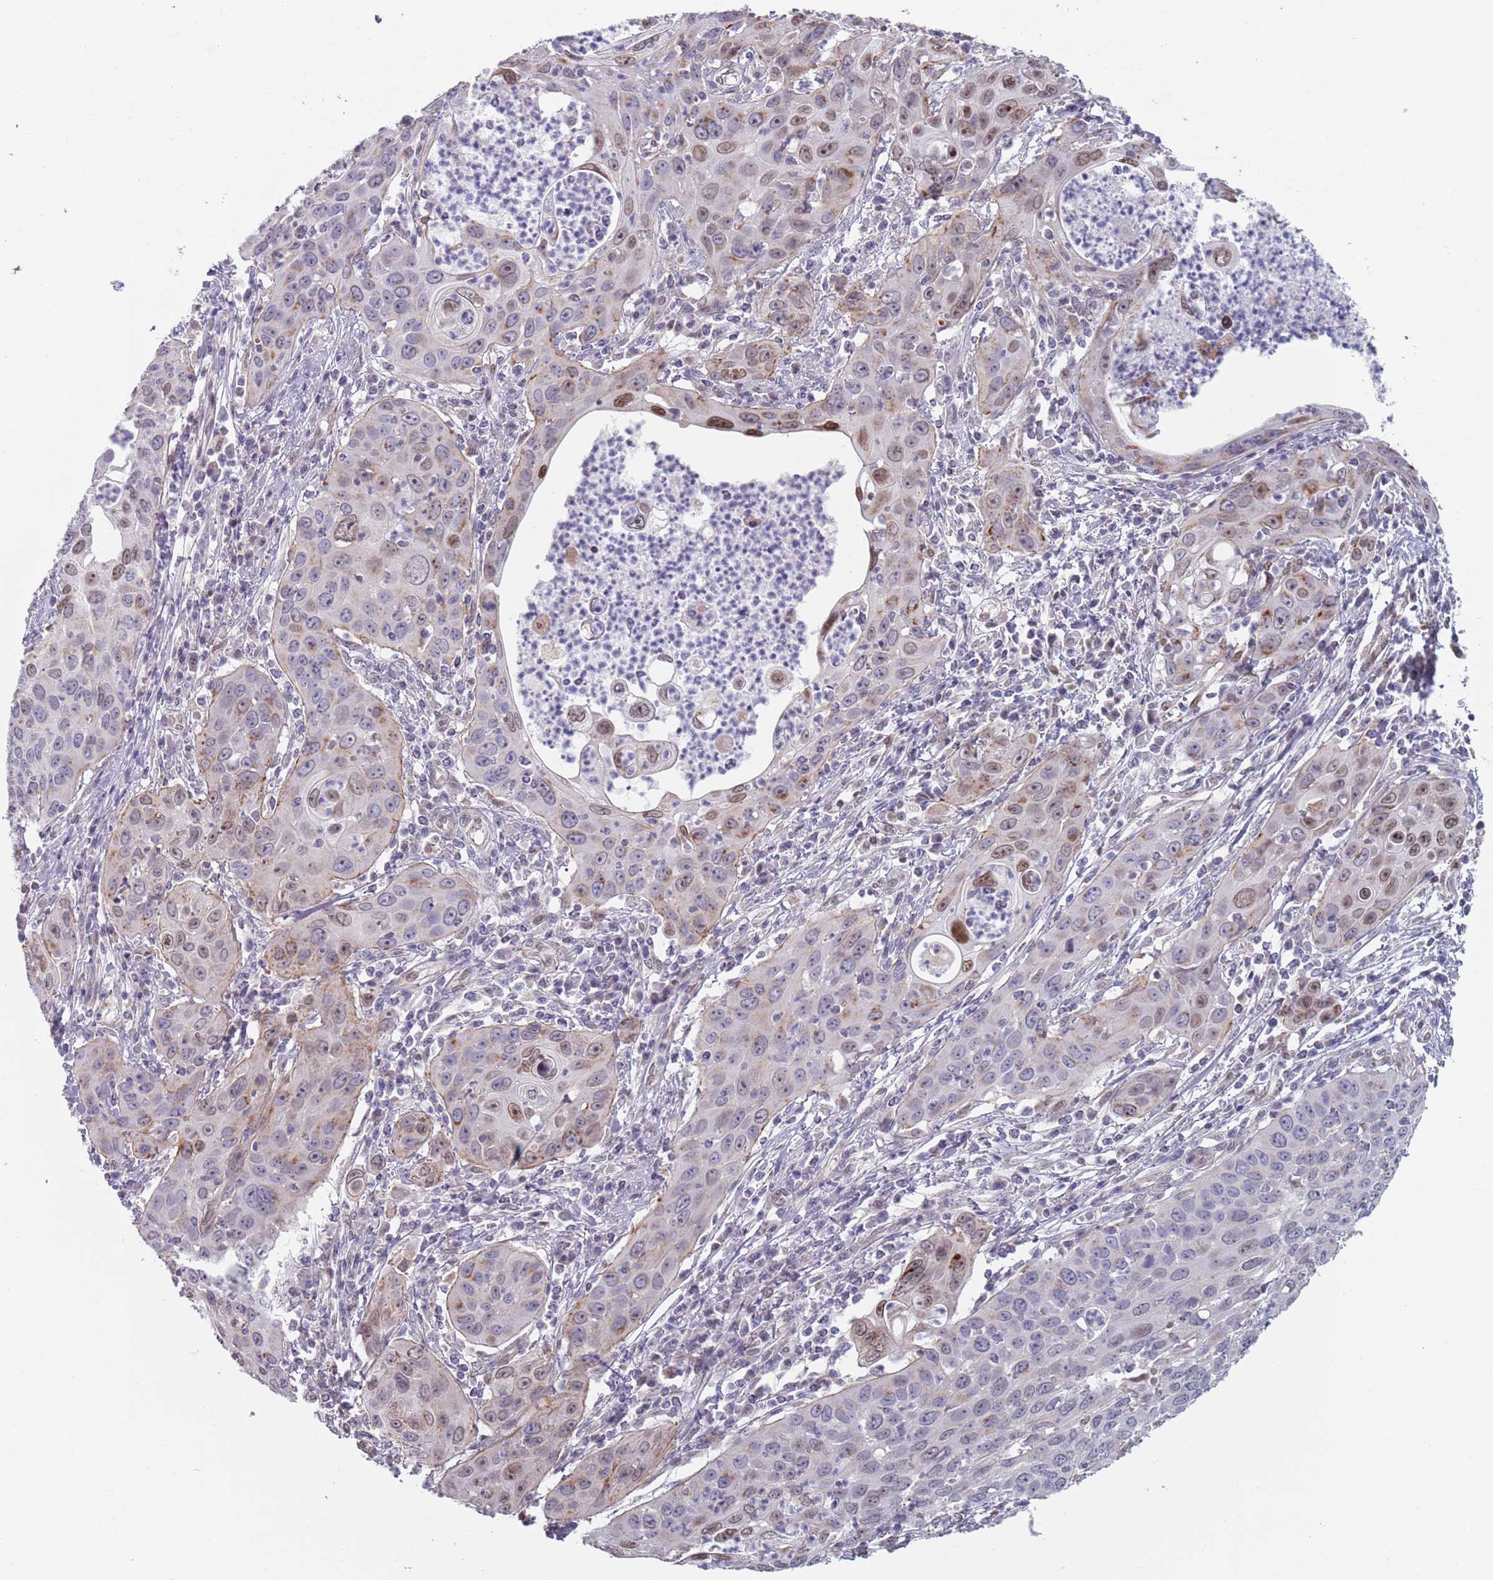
{"staining": {"intensity": "moderate", "quantity": "<25%", "location": "cytoplasmic/membranous,nuclear"}, "tissue": "cervical cancer", "cell_type": "Tumor cells", "image_type": "cancer", "snomed": [{"axis": "morphology", "description": "Squamous cell carcinoma, NOS"}, {"axis": "topography", "description": "Cervix"}], "caption": "This photomicrograph reveals immunohistochemistry staining of human cervical squamous cell carcinoma, with low moderate cytoplasmic/membranous and nuclear expression in about <25% of tumor cells.", "gene": "MFSD12", "patient": {"sex": "female", "age": 36}}